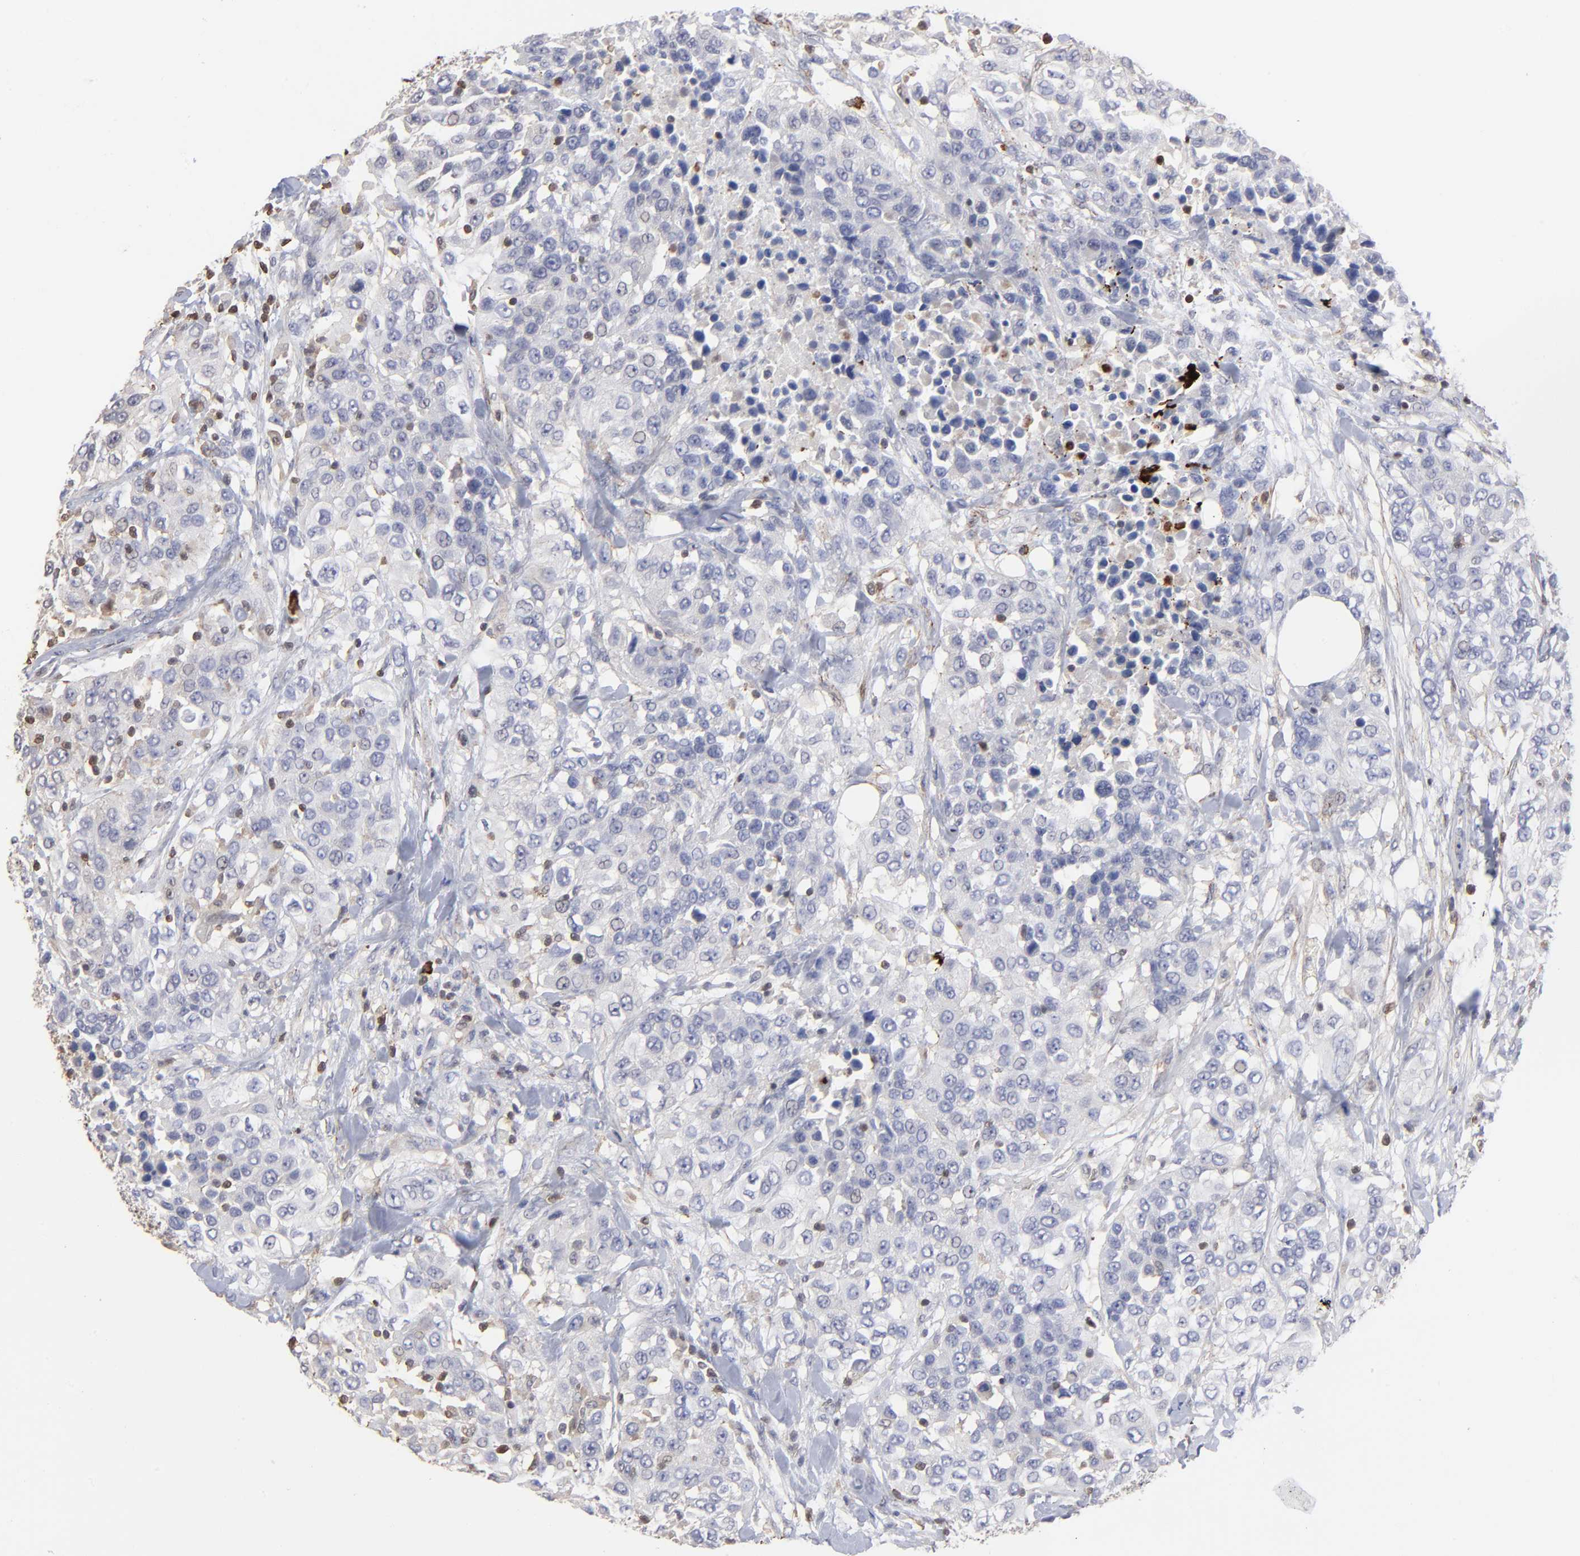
{"staining": {"intensity": "negative", "quantity": "none", "location": "none"}, "tissue": "urothelial cancer", "cell_type": "Tumor cells", "image_type": "cancer", "snomed": [{"axis": "morphology", "description": "Urothelial carcinoma, High grade"}, {"axis": "topography", "description": "Urinary bladder"}], "caption": "A micrograph of human urothelial carcinoma (high-grade) is negative for staining in tumor cells. (DAB (3,3'-diaminobenzidine) immunohistochemistry (IHC) visualized using brightfield microscopy, high magnification).", "gene": "TBXT", "patient": {"sex": "female", "age": 80}}